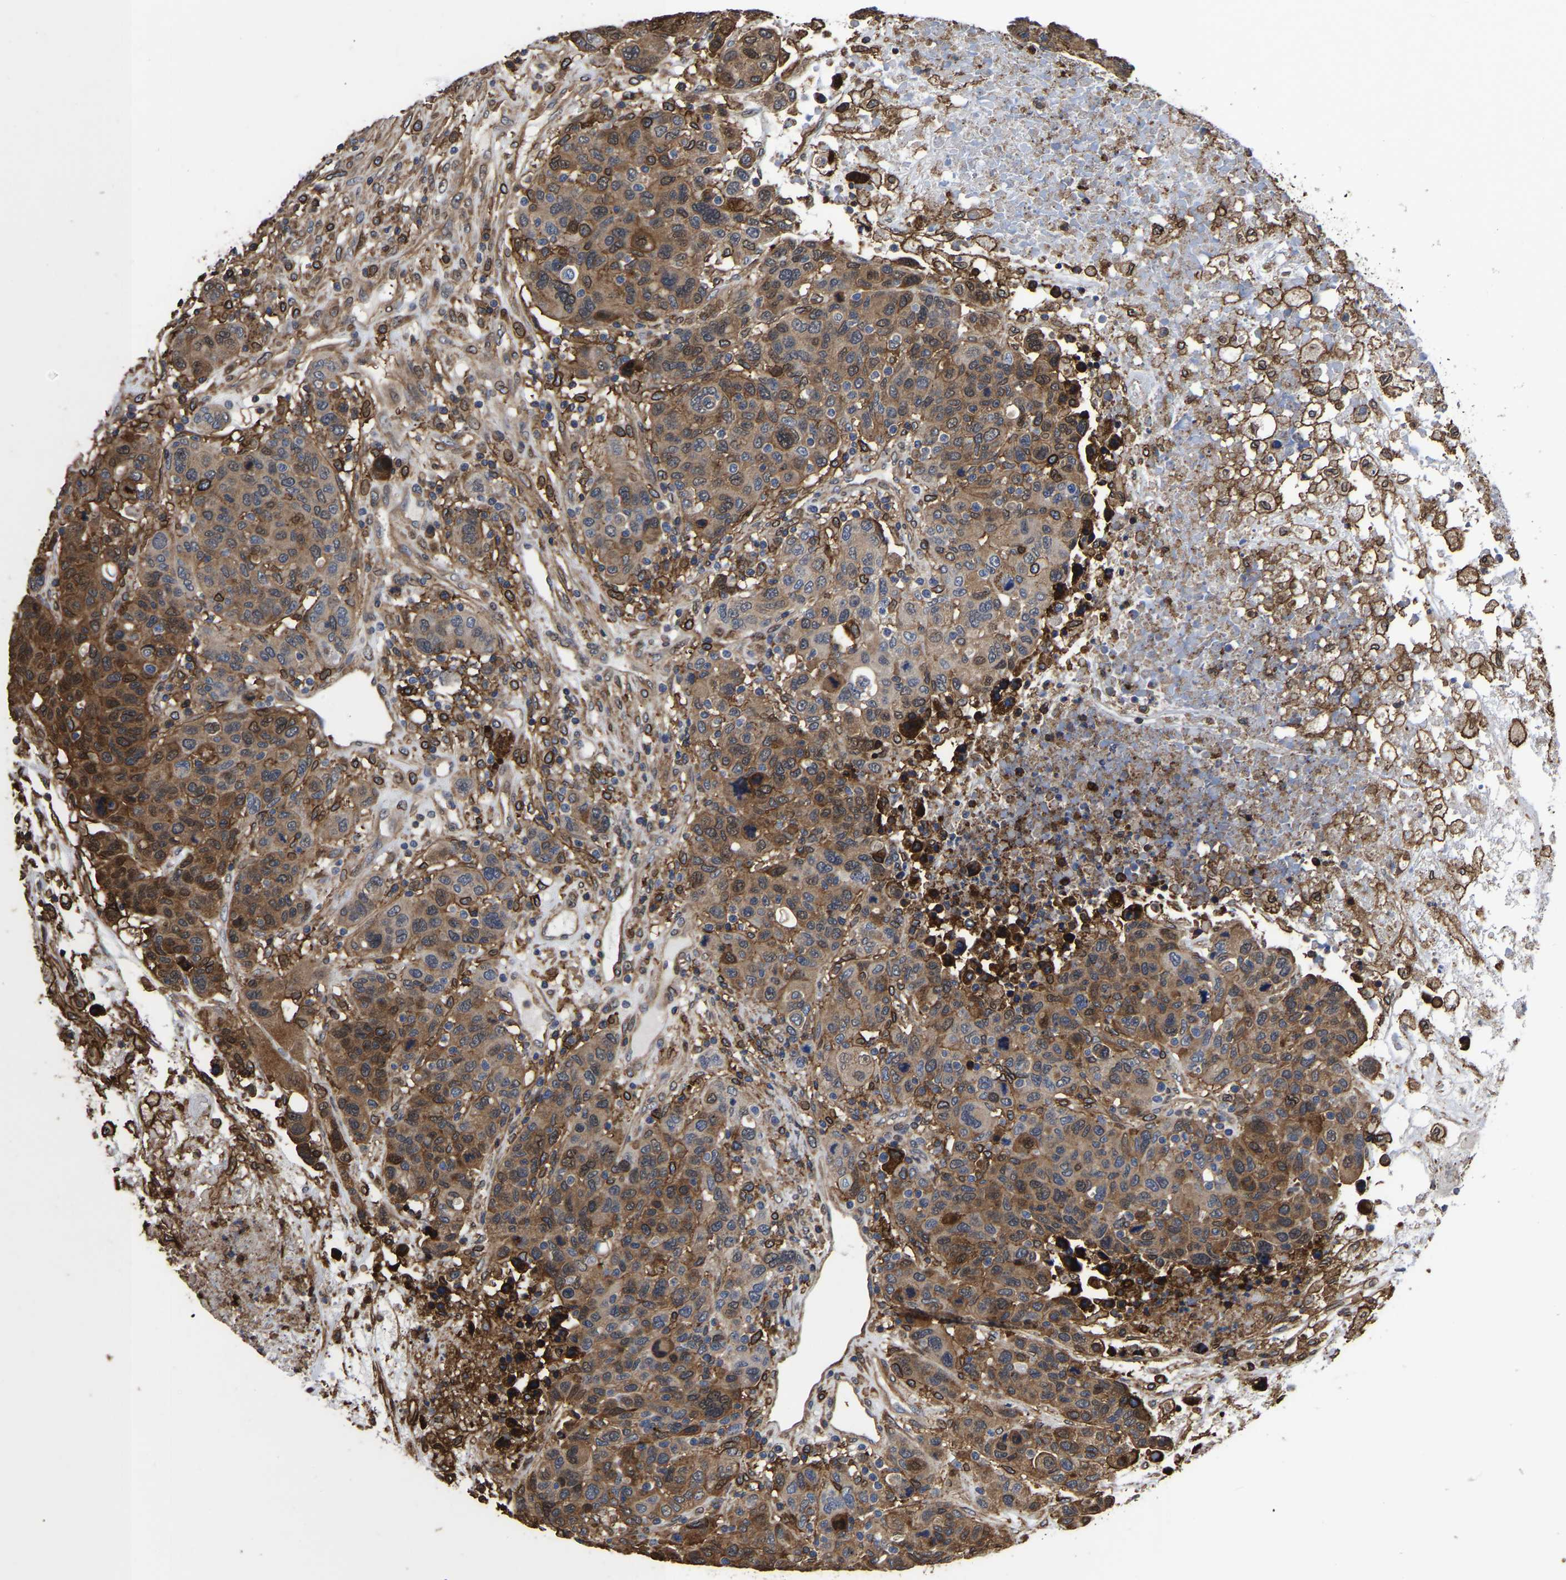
{"staining": {"intensity": "moderate", "quantity": ">75%", "location": "cytoplasmic/membranous,nuclear"}, "tissue": "breast cancer", "cell_type": "Tumor cells", "image_type": "cancer", "snomed": [{"axis": "morphology", "description": "Duct carcinoma"}, {"axis": "topography", "description": "Breast"}], "caption": "Immunohistochemical staining of human breast invasive ductal carcinoma displays medium levels of moderate cytoplasmic/membranous and nuclear protein expression in approximately >75% of tumor cells.", "gene": "LIF", "patient": {"sex": "female", "age": 37}}